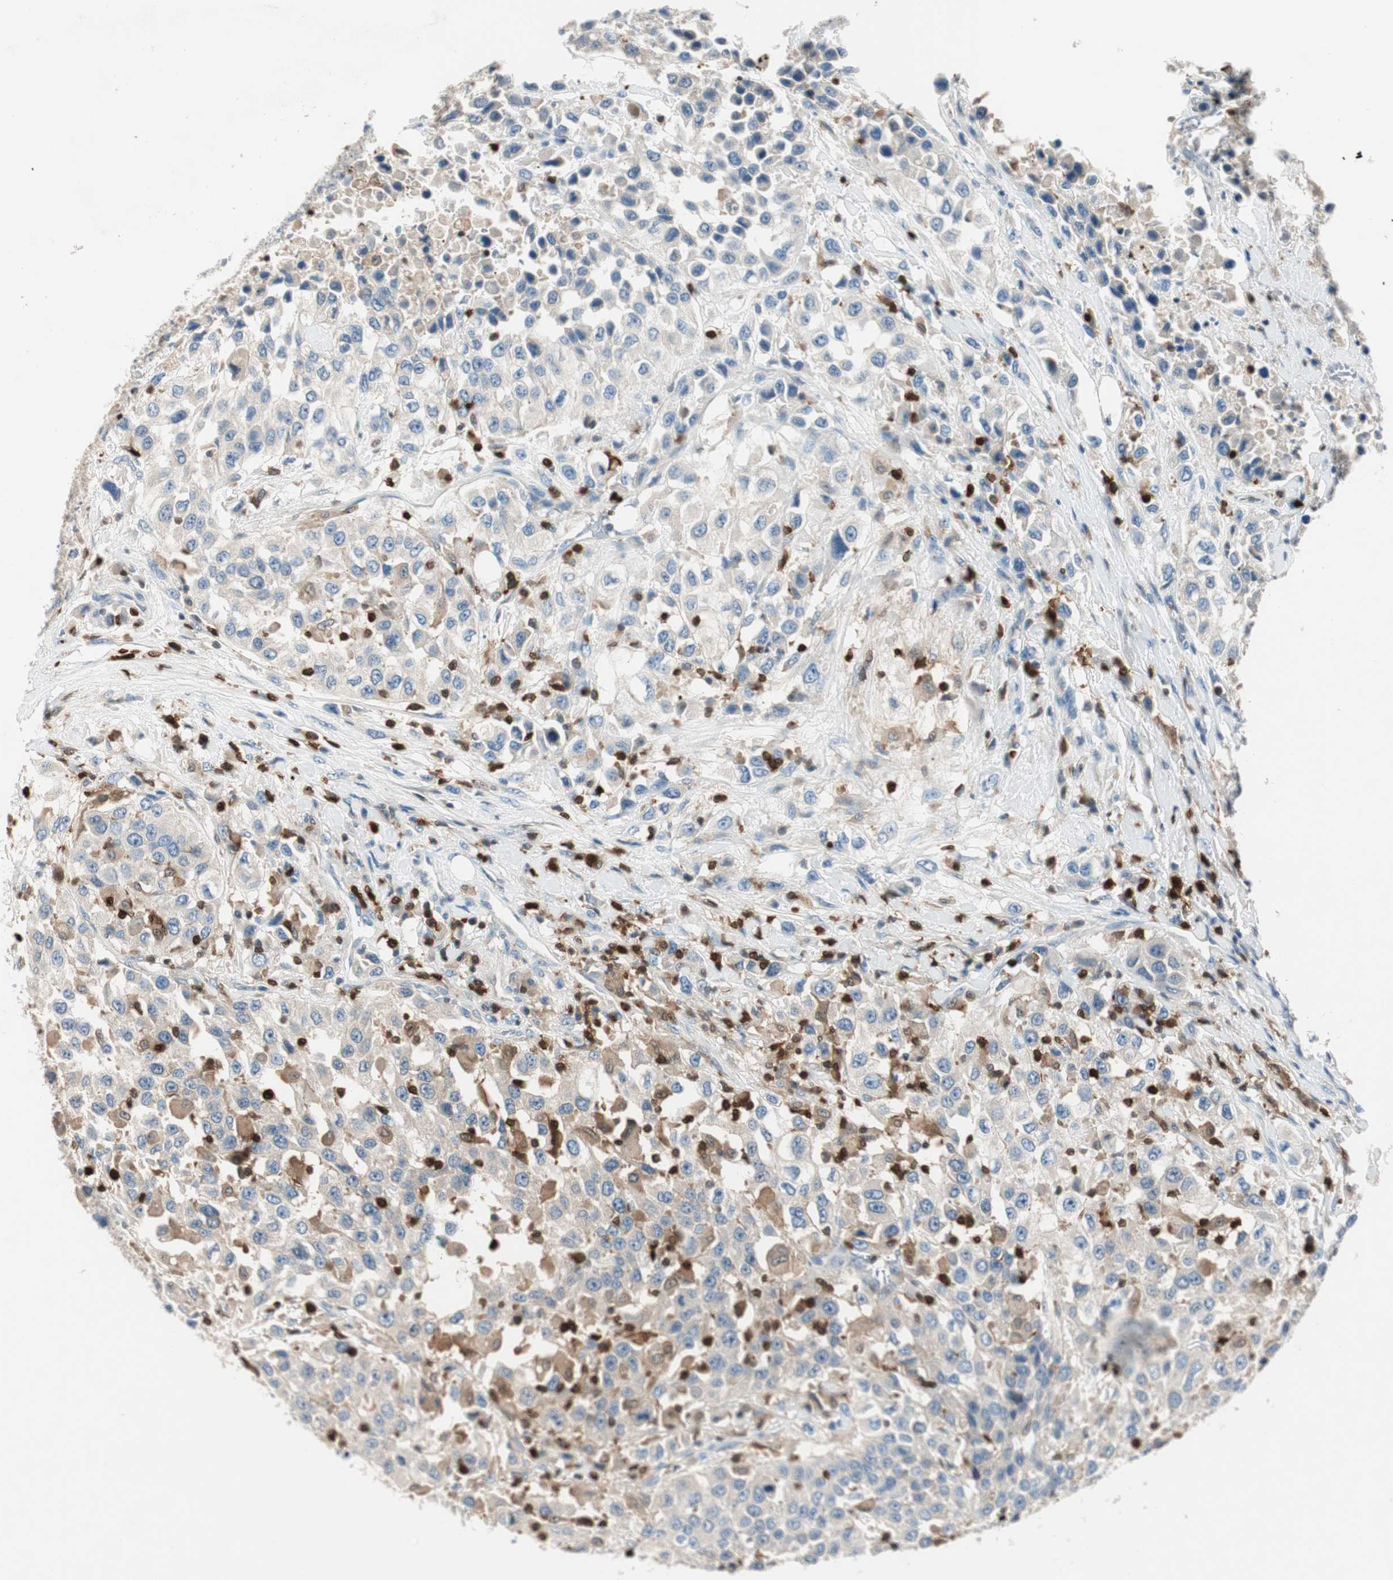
{"staining": {"intensity": "weak", "quantity": "<25%", "location": "cytoplasmic/membranous"}, "tissue": "urothelial cancer", "cell_type": "Tumor cells", "image_type": "cancer", "snomed": [{"axis": "morphology", "description": "Urothelial carcinoma, High grade"}, {"axis": "topography", "description": "Urinary bladder"}], "caption": "Immunohistochemical staining of human urothelial carcinoma (high-grade) displays no significant positivity in tumor cells.", "gene": "COTL1", "patient": {"sex": "female", "age": 80}}